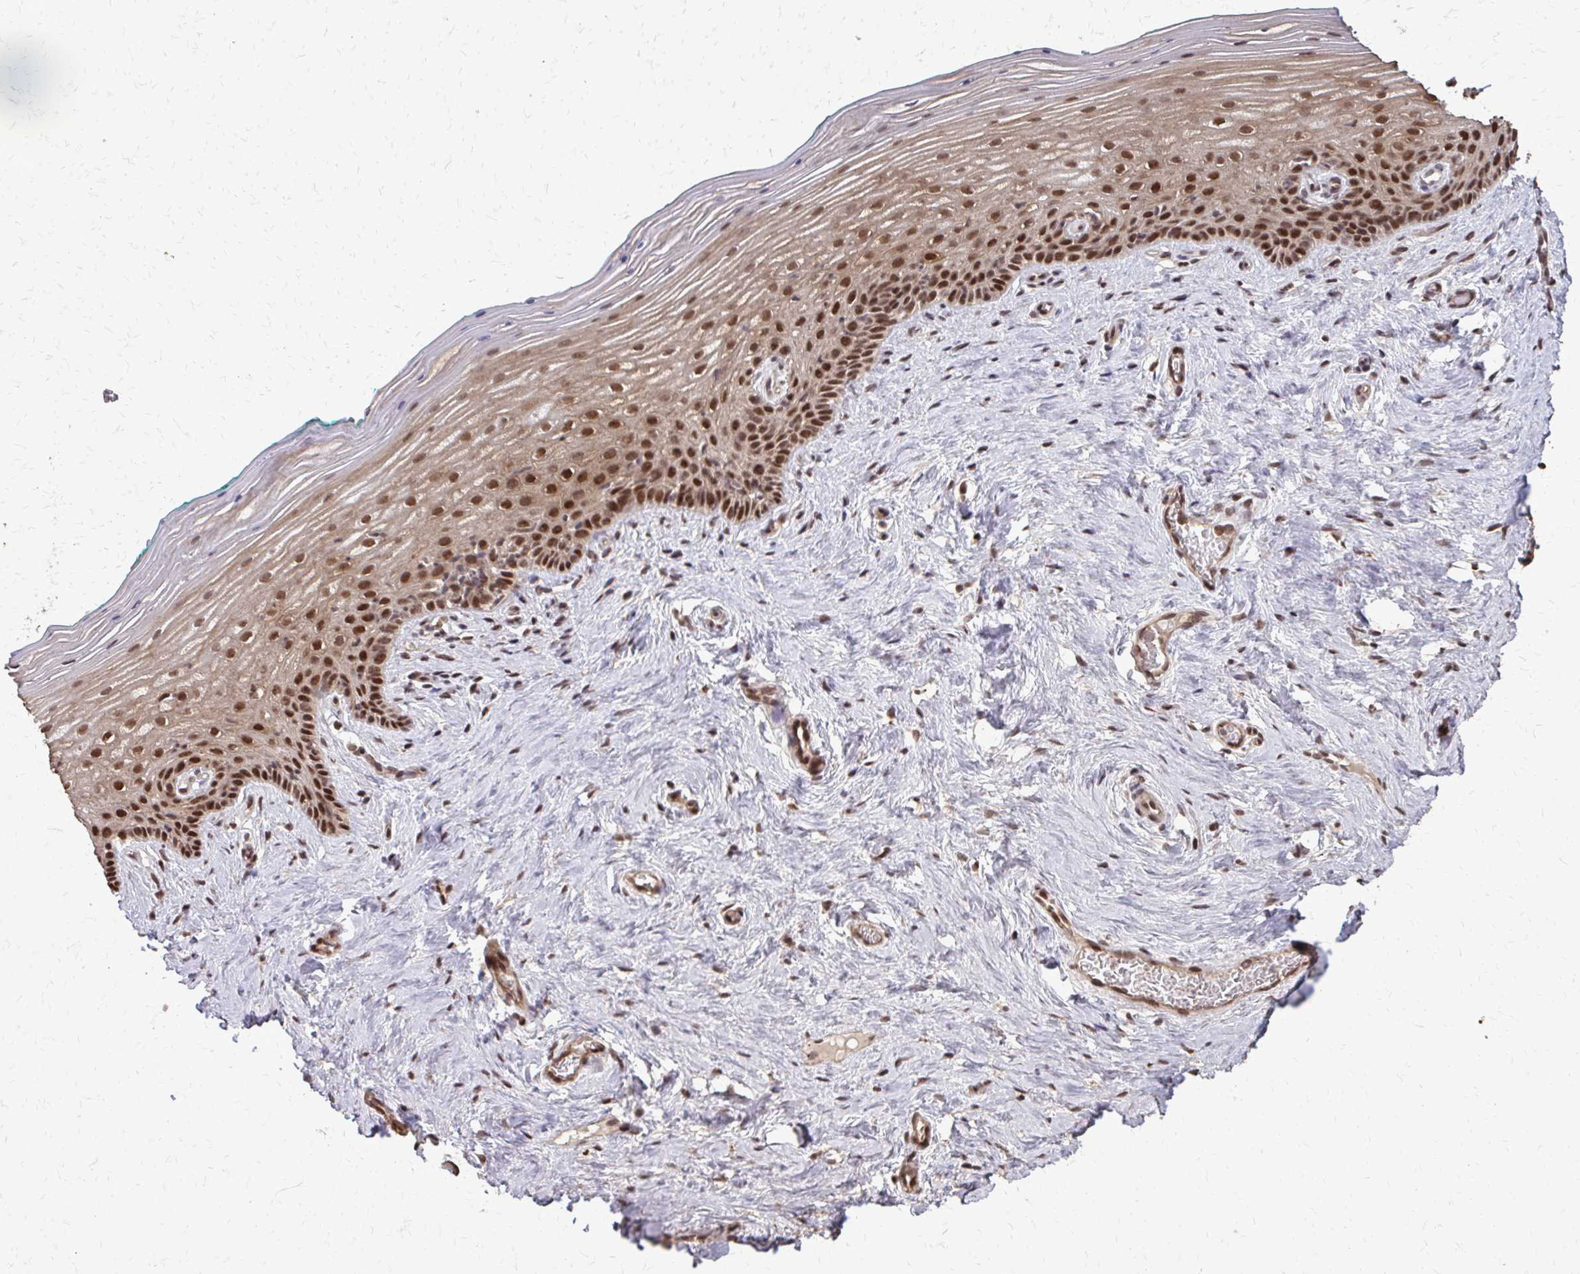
{"staining": {"intensity": "strong", "quantity": ">75%", "location": "nuclear"}, "tissue": "vagina", "cell_type": "Squamous epithelial cells", "image_type": "normal", "snomed": [{"axis": "morphology", "description": "Normal tissue, NOS"}, {"axis": "topography", "description": "Vagina"}], "caption": "A brown stain labels strong nuclear expression of a protein in squamous epithelial cells of unremarkable vagina.", "gene": "SS18", "patient": {"sex": "female", "age": 45}}